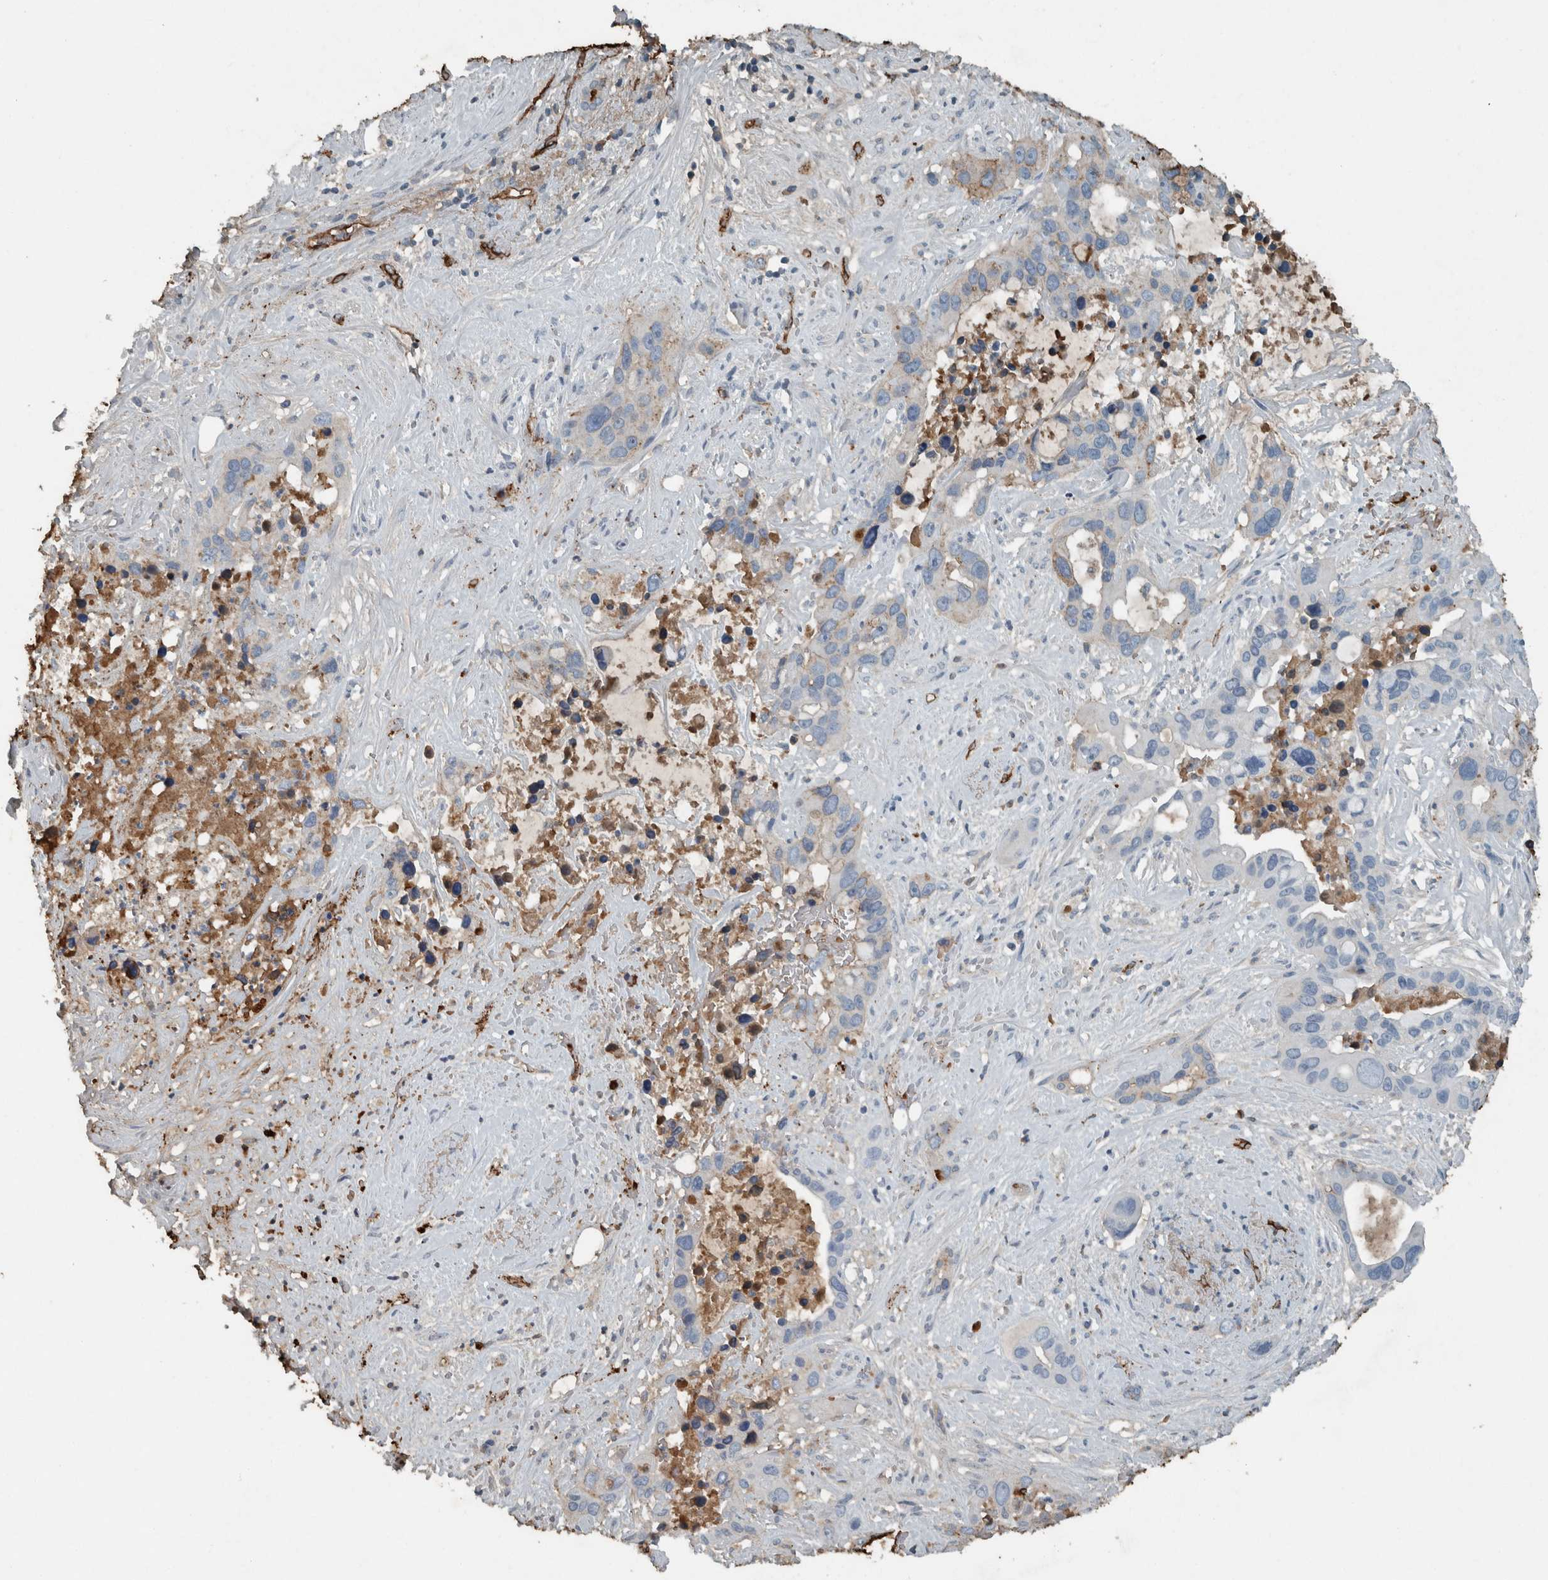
{"staining": {"intensity": "weak", "quantity": "<25%", "location": "cytoplasmic/membranous"}, "tissue": "liver cancer", "cell_type": "Tumor cells", "image_type": "cancer", "snomed": [{"axis": "morphology", "description": "Cholangiocarcinoma"}, {"axis": "topography", "description": "Liver"}], "caption": "An immunohistochemistry (IHC) photomicrograph of liver cancer is shown. There is no staining in tumor cells of liver cancer. (DAB immunohistochemistry (IHC), high magnification).", "gene": "LBP", "patient": {"sex": "female", "age": 65}}